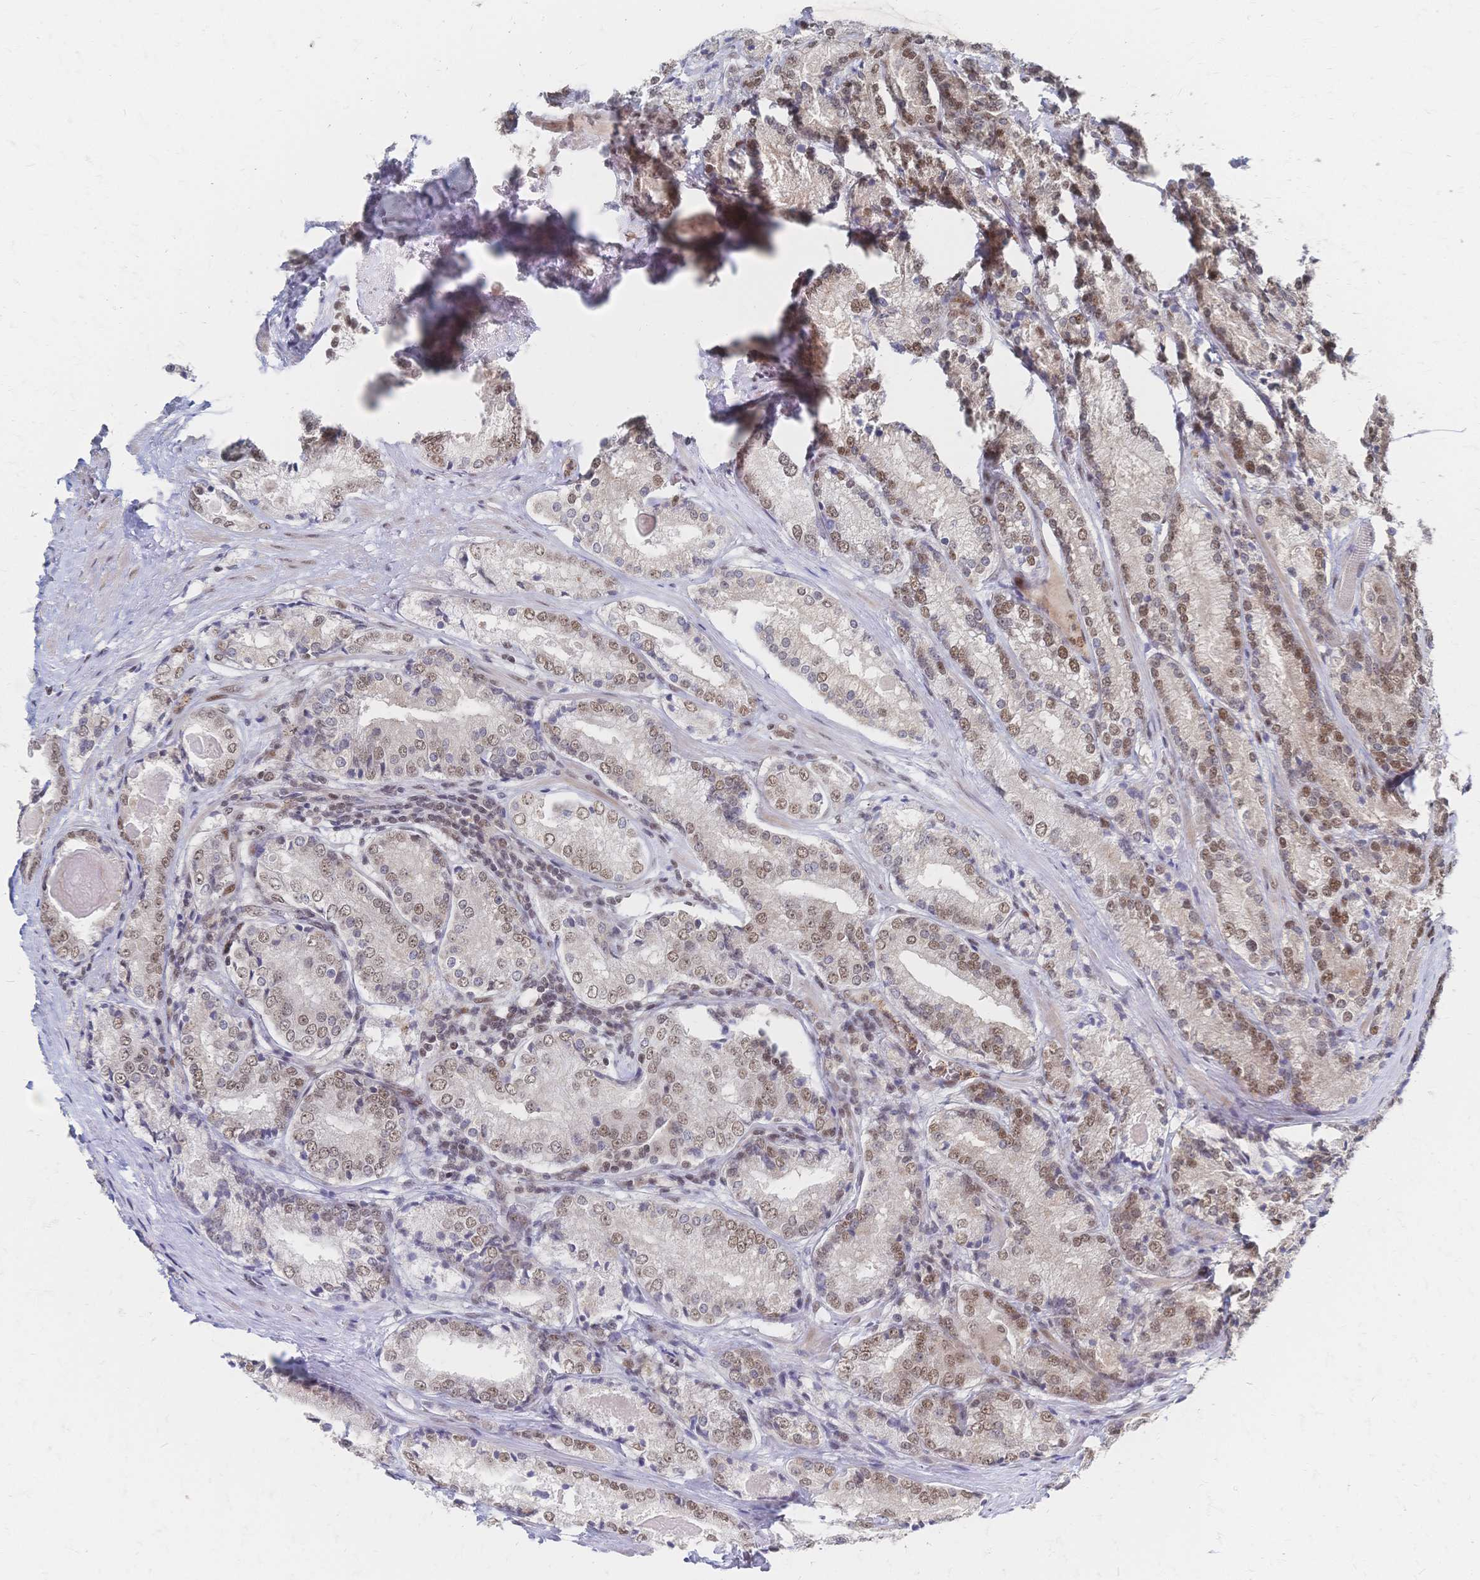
{"staining": {"intensity": "weak", "quantity": ">75%", "location": "nuclear"}, "tissue": "prostate cancer", "cell_type": "Tumor cells", "image_type": "cancer", "snomed": [{"axis": "morphology", "description": "Adenocarcinoma, NOS"}, {"axis": "morphology", "description": "Adenocarcinoma, Low grade"}, {"axis": "topography", "description": "Prostate"}], "caption": "This is a photomicrograph of IHC staining of prostate cancer (adenocarcinoma), which shows weak staining in the nuclear of tumor cells.", "gene": "NELFA", "patient": {"sex": "male", "age": 68}}